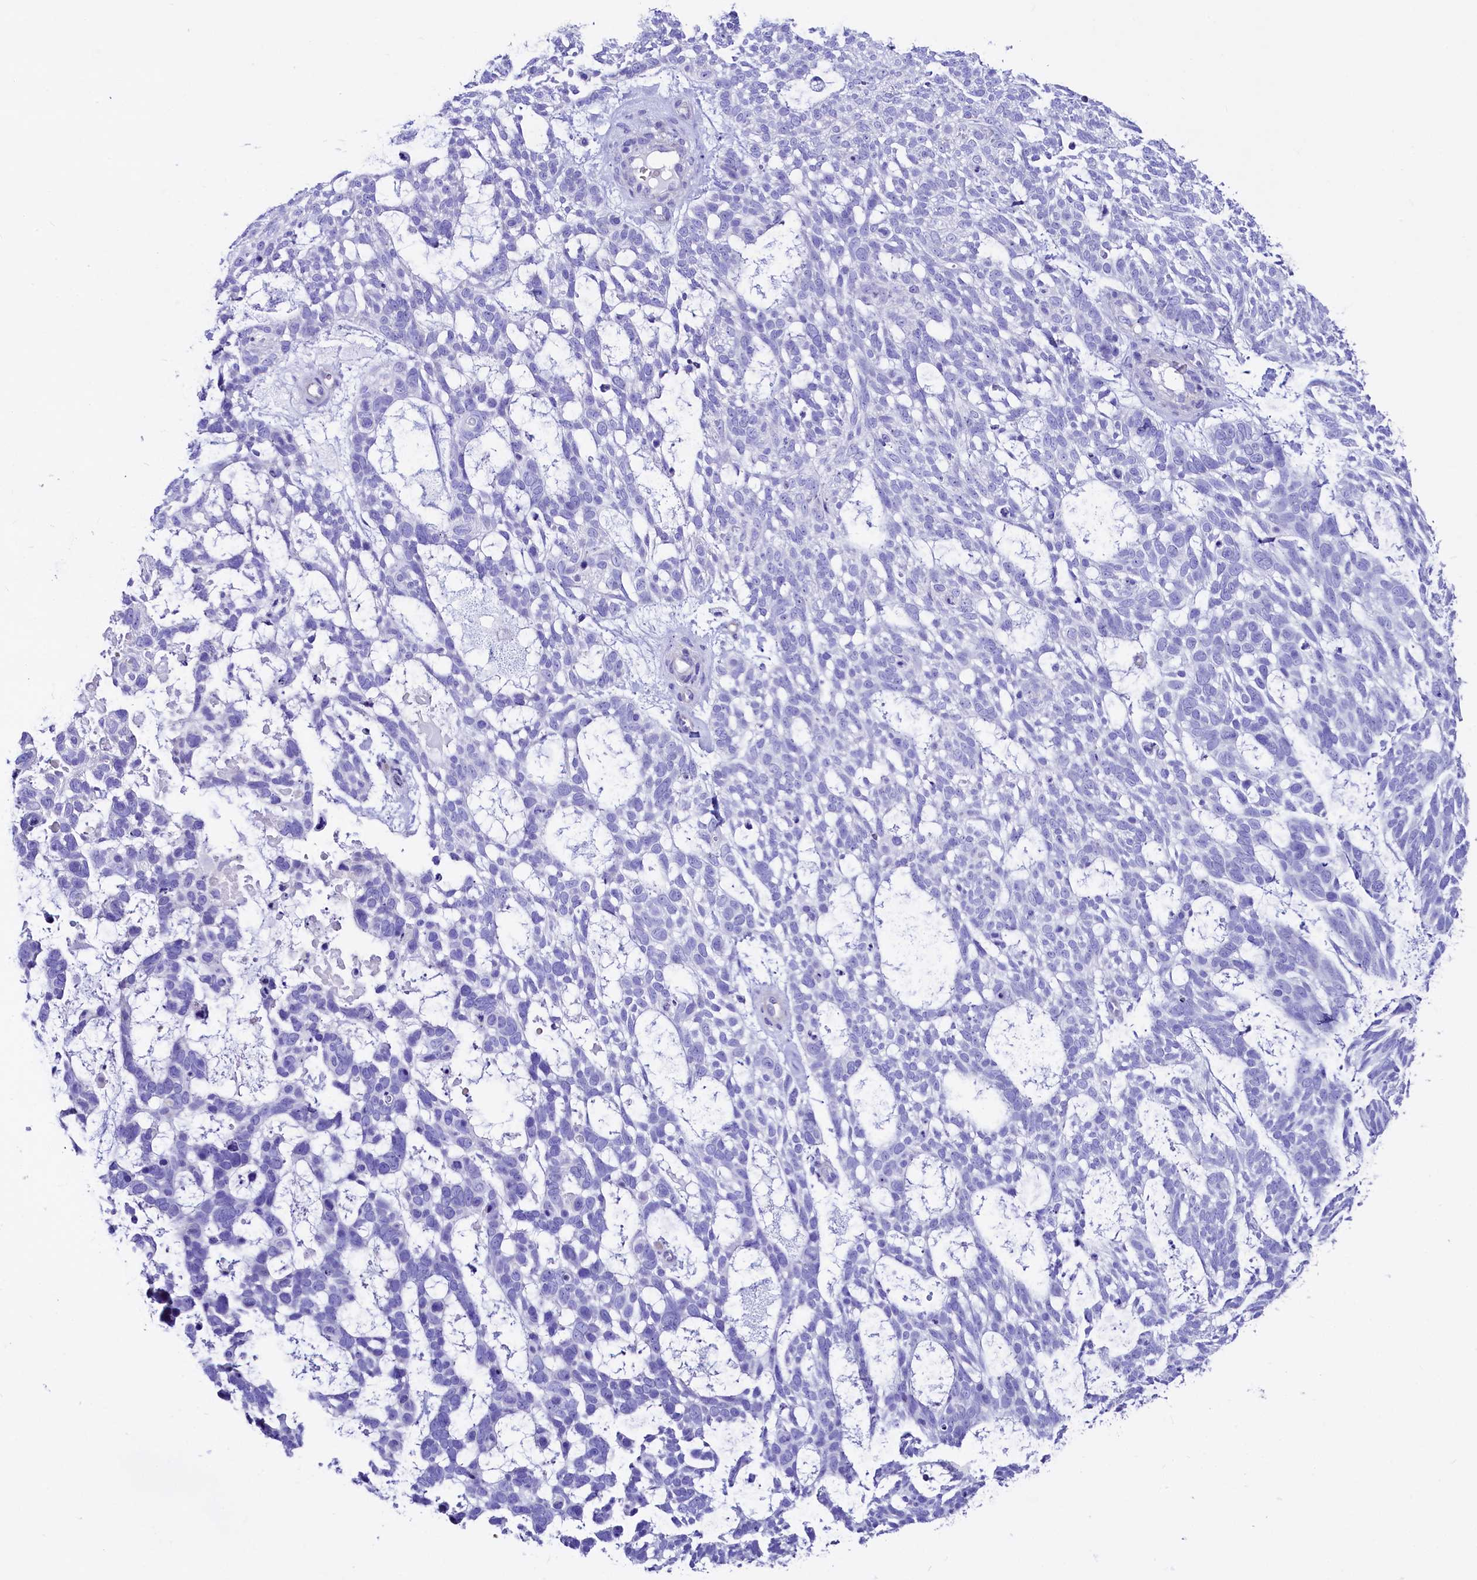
{"staining": {"intensity": "negative", "quantity": "none", "location": "none"}, "tissue": "skin cancer", "cell_type": "Tumor cells", "image_type": "cancer", "snomed": [{"axis": "morphology", "description": "Basal cell carcinoma"}, {"axis": "topography", "description": "Skin"}], "caption": "IHC of skin basal cell carcinoma exhibits no staining in tumor cells.", "gene": "RBP3", "patient": {"sex": "male", "age": 88}}